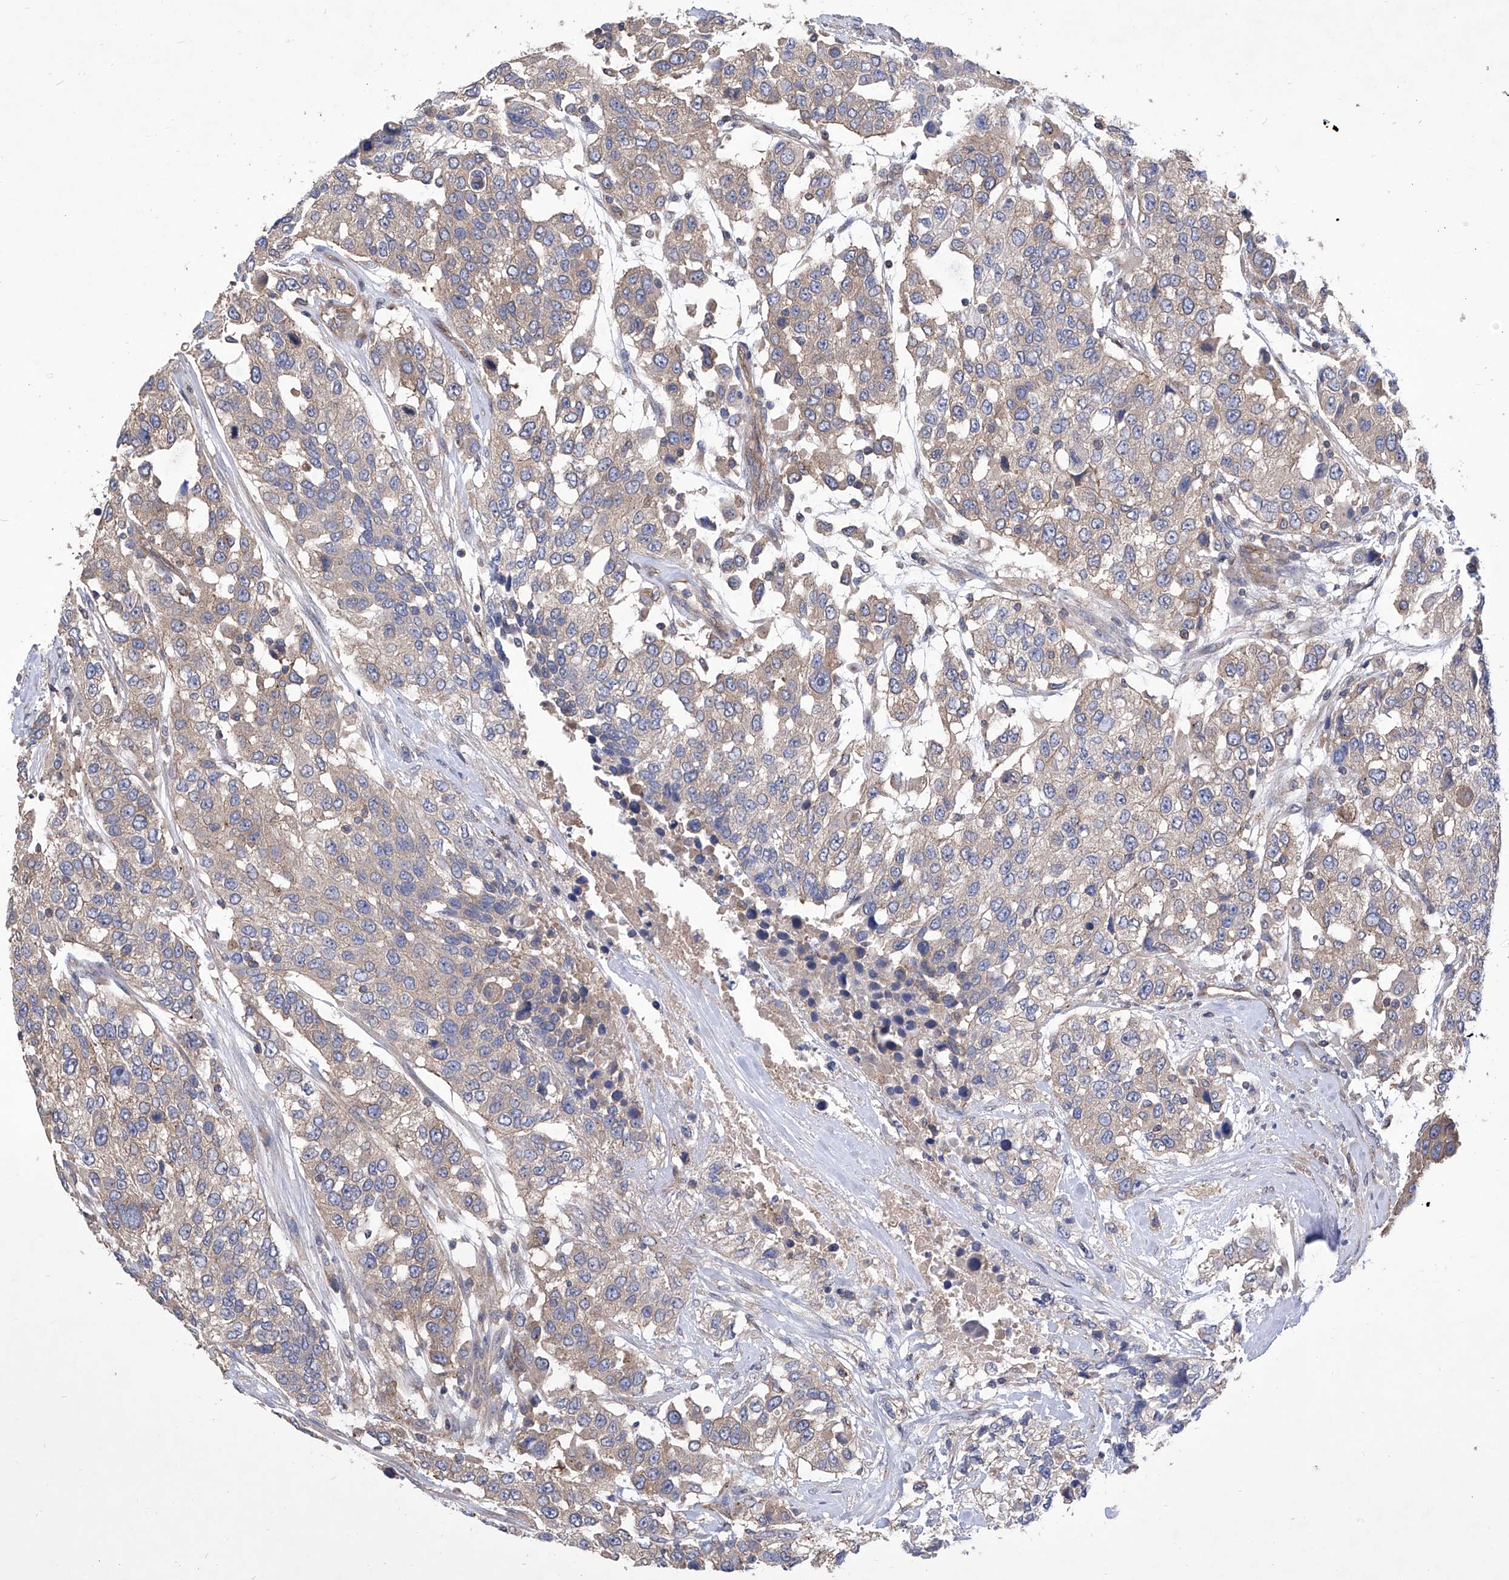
{"staining": {"intensity": "weak", "quantity": "25%-75%", "location": "cytoplasmic/membranous"}, "tissue": "urothelial cancer", "cell_type": "Tumor cells", "image_type": "cancer", "snomed": [{"axis": "morphology", "description": "Urothelial carcinoma, High grade"}, {"axis": "topography", "description": "Urinary bladder"}], "caption": "Protein expression analysis of high-grade urothelial carcinoma displays weak cytoplasmic/membranous staining in approximately 25%-75% of tumor cells. Nuclei are stained in blue.", "gene": "TJAP1", "patient": {"sex": "female", "age": 80}}